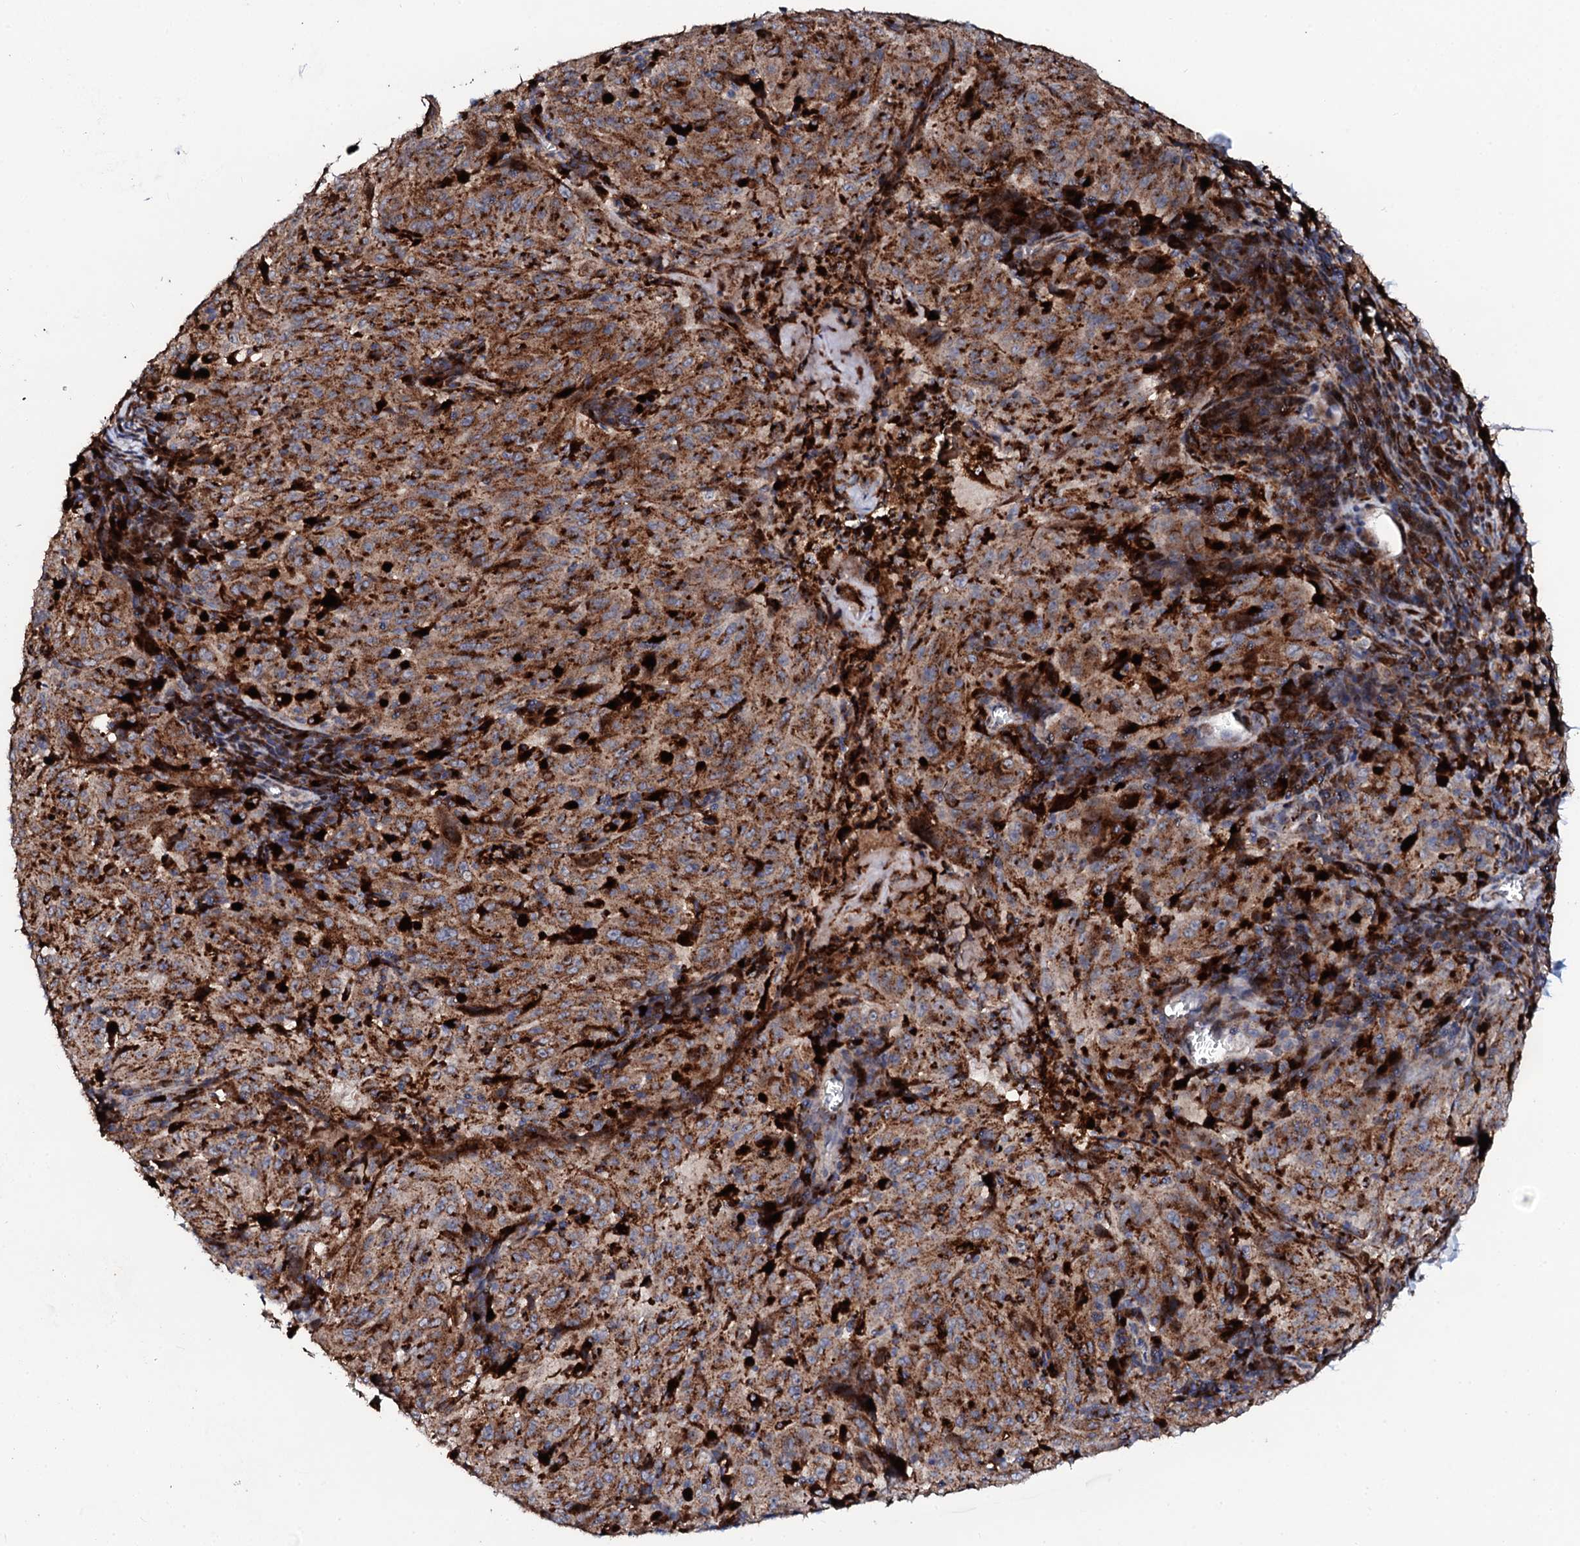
{"staining": {"intensity": "moderate", "quantity": ">75%", "location": "cytoplasmic/membranous"}, "tissue": "pancreatic cancer", "cell_type": "Tumor cells", "image_type": "cancer", "snomed": [{"axis": "morphology", "description": "Adenocarcinoma, NOS"}, {"axis": "topography", "description": "Pancreas"}], "caption": "Adenocarcinoma (pancreatic) stained for a protein exhibits moderate cytoplasmic/membranous positivity in tumor cells.", "gene": "TCIRG1", "patient": {"sex": "male", "age": 63}}